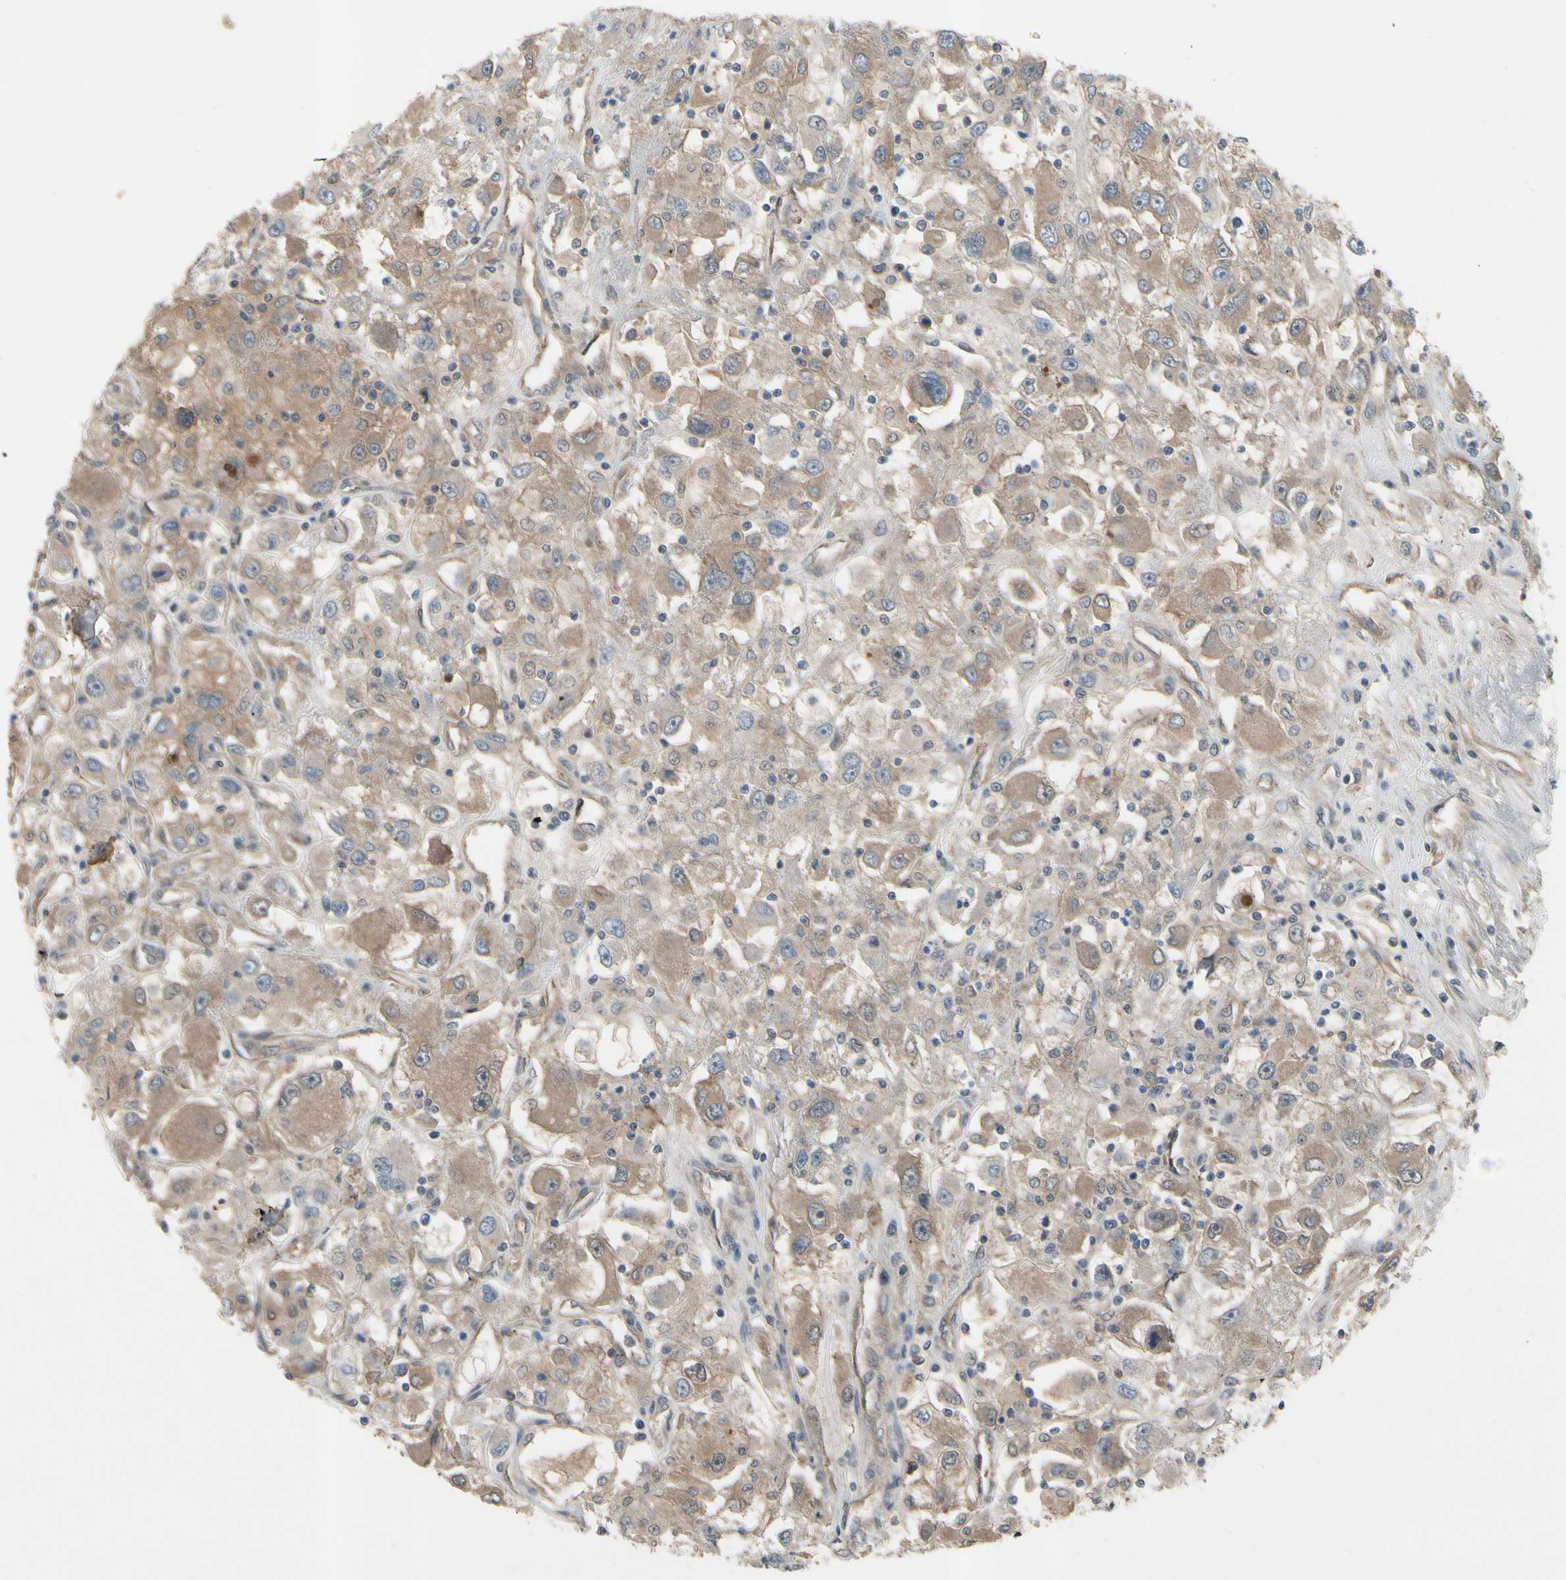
{"staining": {"intensity": "weak", "quantity": ">75%", "location": "cytoplasmic/membranous"}, "tissue": "renal cancer", "cell_type": "Tumor cells", "image_type": "cancer", "snomed": [{"axis": "morphology", "description": "Adenocarcinoma, NOS"}, {"axis": "topography", "description": "Kidney"}], "caption": "IHC photomicrograph of neoplastic tissue: human renal cancer (adenocarcinoma) stained using immunohistochemistry (IHC) reveals low levels of weak protein expression localized specifically in the cytoplasmic/membranous of tumor cells, appearing as a cytoplasmic/membranous brown color.", "gene": "ICAM5", "patient": {"sex": "female", "age": 52}}